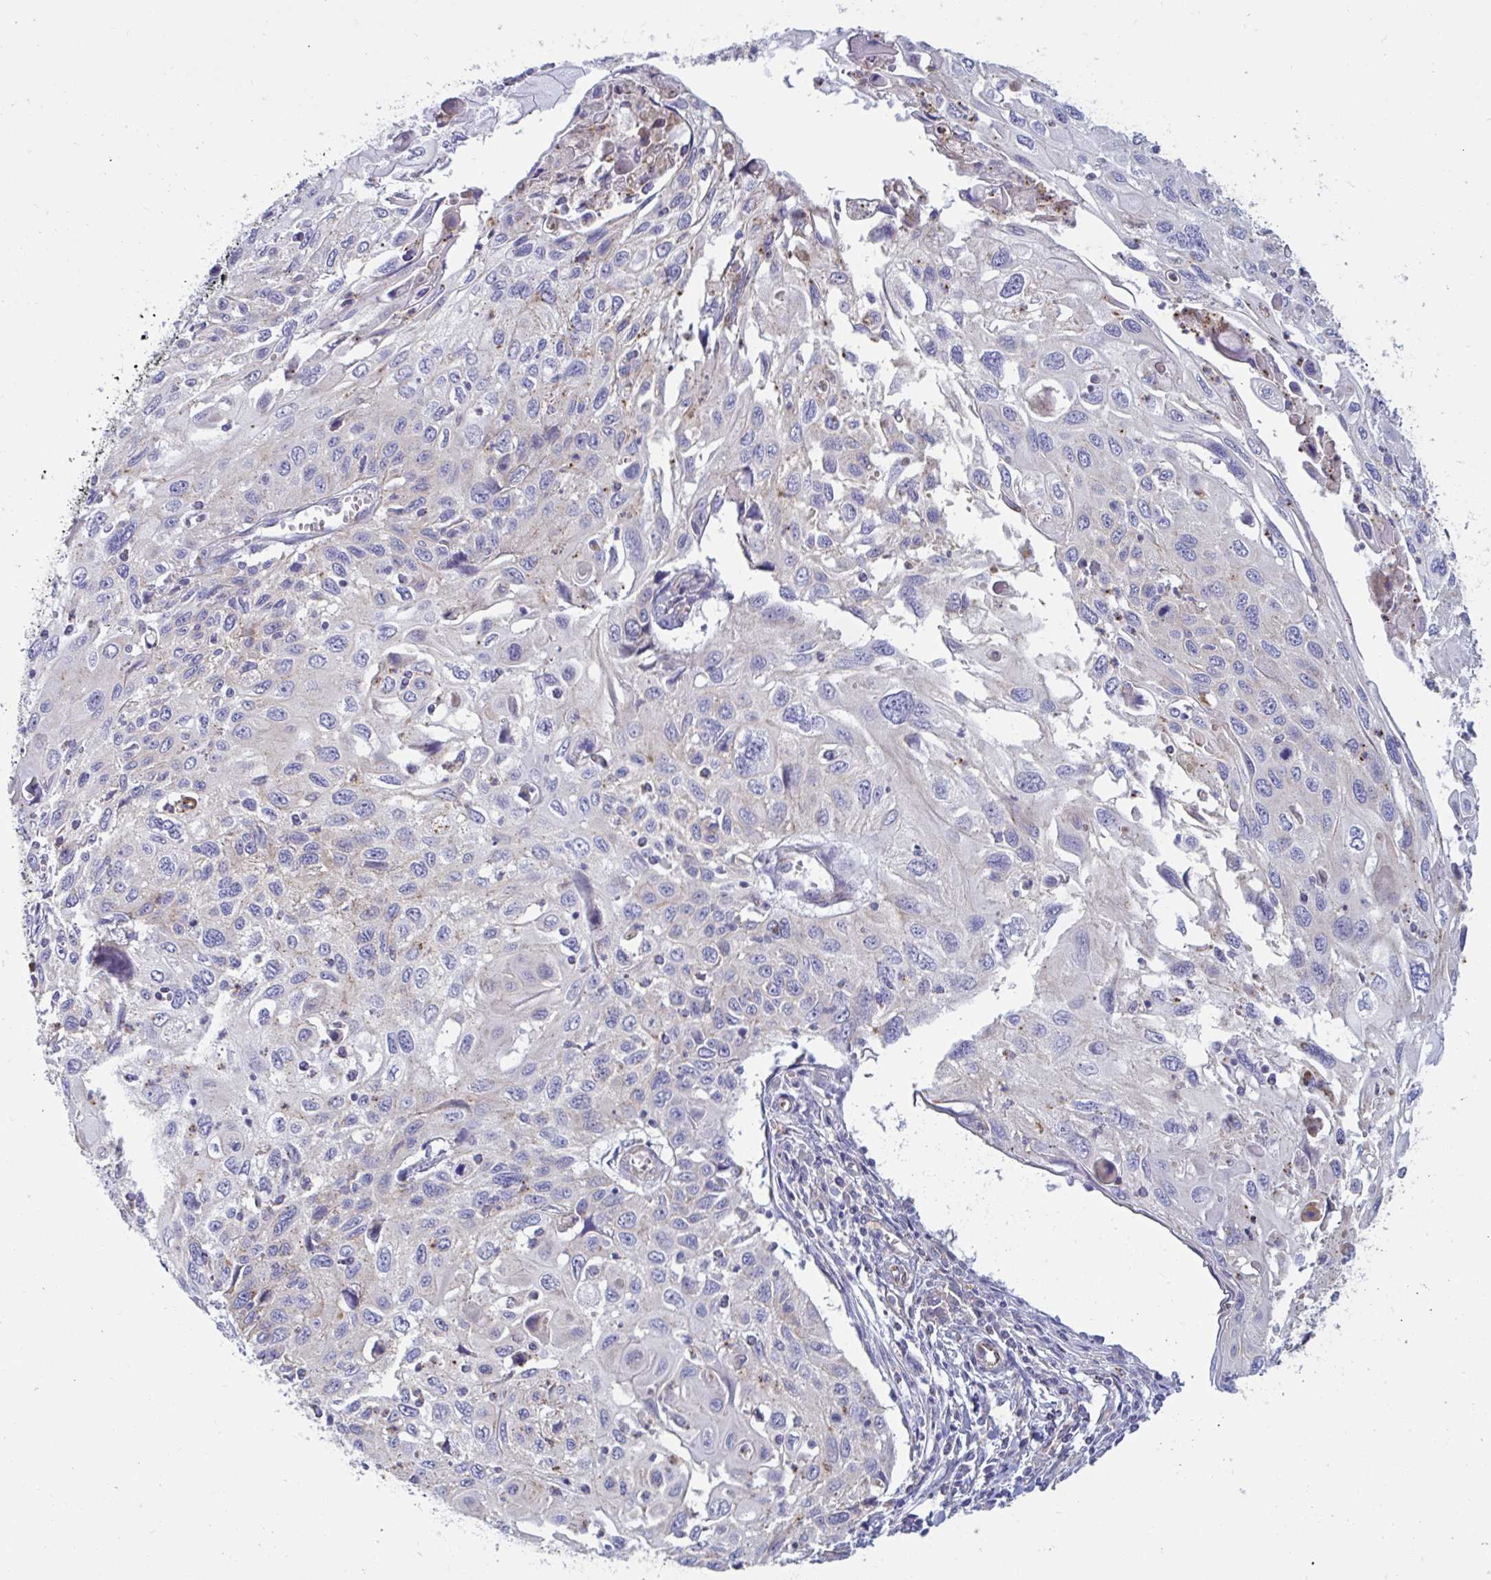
{"staining": {"intensity": "negative", "quantity": "none", "location": "none"}, "tissue": "cervical cancer", "cell_type": "Tumor cells", "image_type": "cancer", "snomed": [{"axis": "morphology", "description": "Squamous cell carcinoma, NOS"}, {"axis": "topography", "description": "Cervix"}], "caption": "A histopathology image of cervical squamous cell carcinoma stained for a protein demonstrates no brown staining in tumor cells. (Immunohistochemistry, brightfield microscopy, high magnification).", "gene": "SLC9A6", "patient": {"sex": "female", "age": 70}}